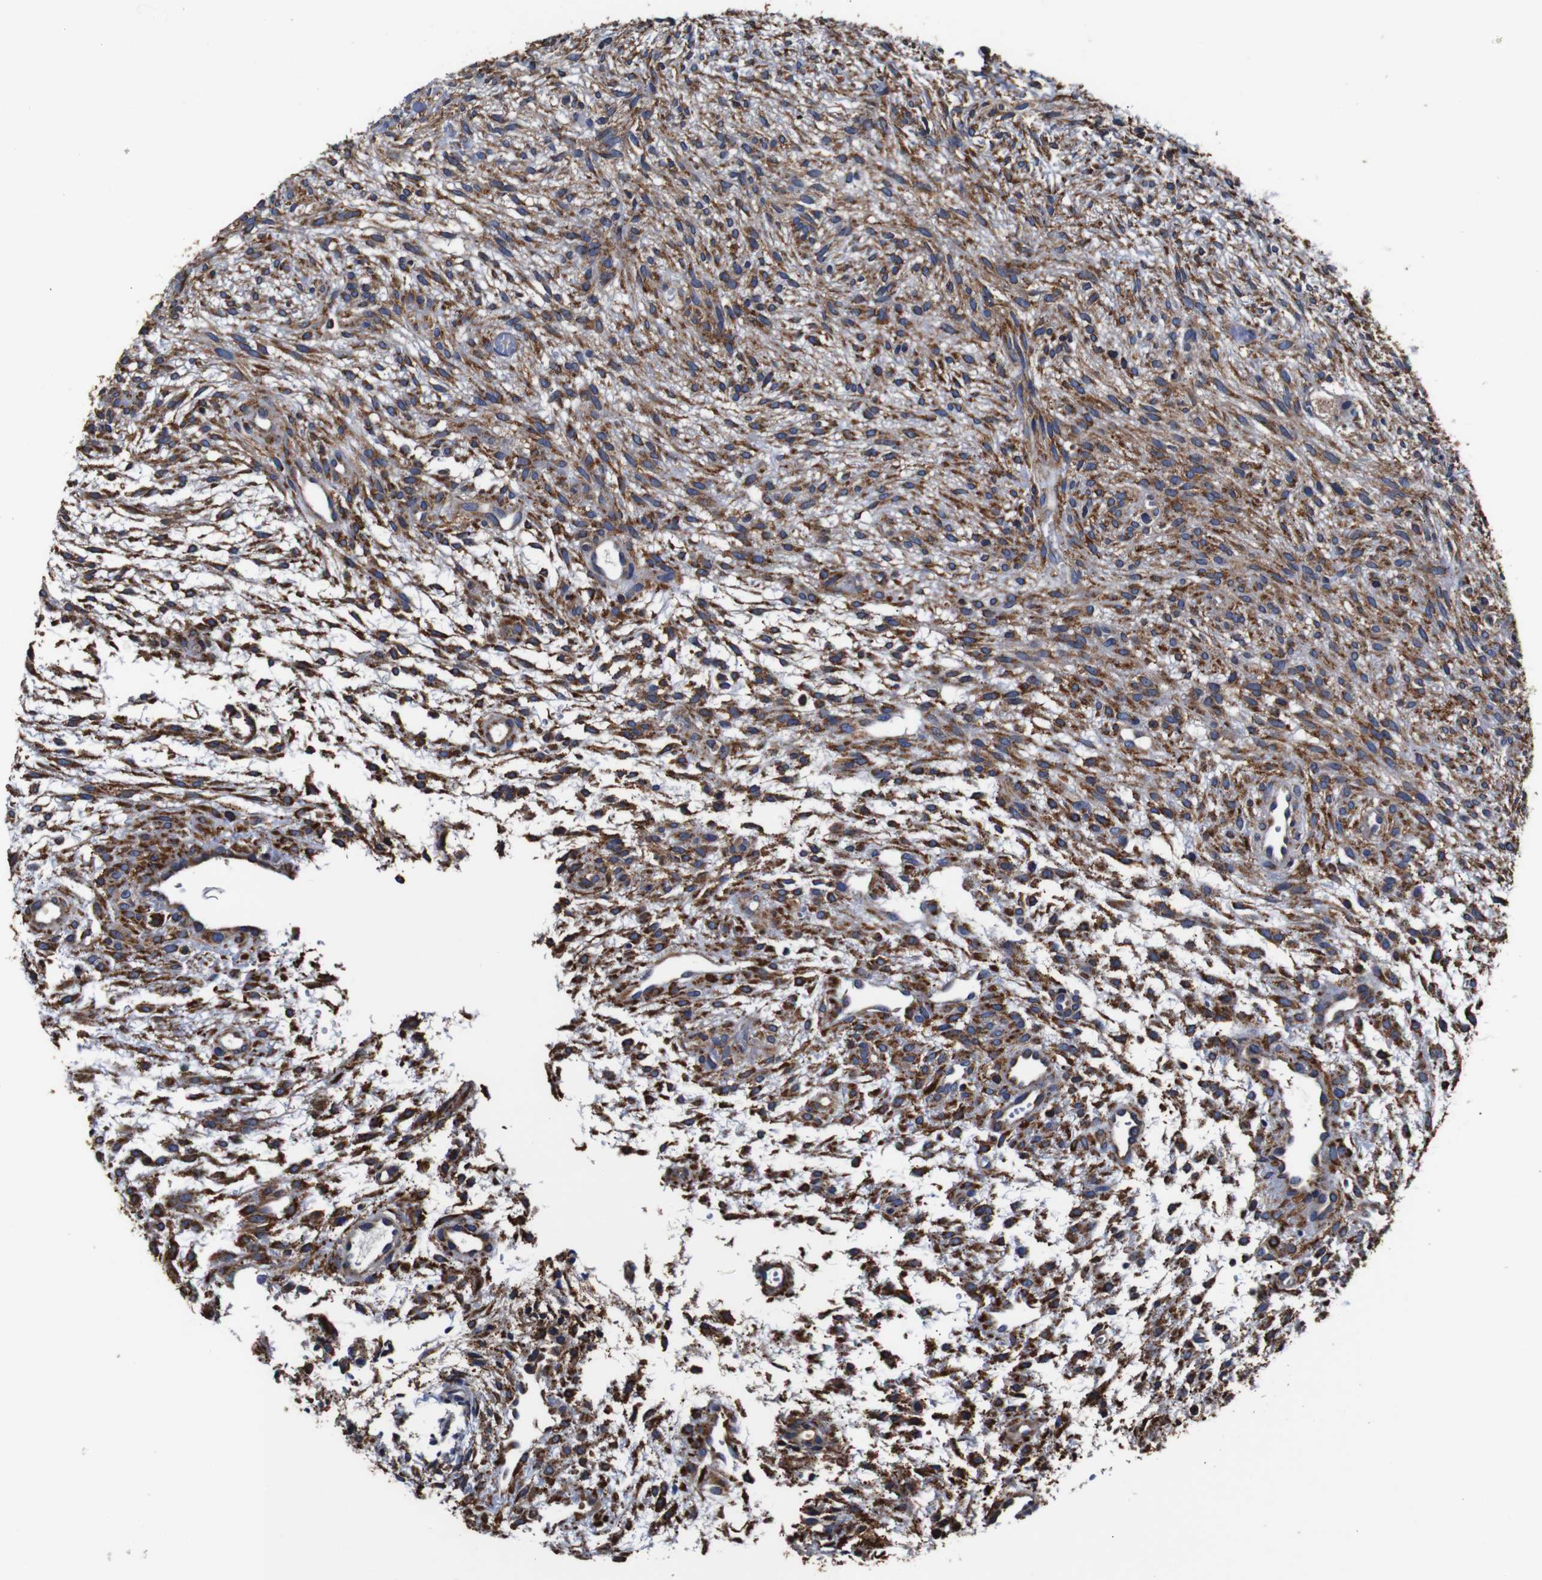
{"staining": {"intensity": "moderate", "quantity": "25%-75%", "location": "cytoplasmic/membranous"}, "tissue": "ovary", "cell_type": "Ovarian stroma cells", "image_type": "normal", "snomed": [{"axis": "morphology", "description": "Normal tissue, NOS"}, {"axis": "morphology", "description": "Cyst, NOS"}, {"axis": "topography", "description": "Ovary"}], "caption": "Immunohistochemical staining of normal ovary displays 25%-75% levels of moderate cytoplasmic/membranous protein positivity in about 25%-75% of ovarian stroma cells. (DAB (3,3'-diaminobenzidine) IHC with brightfield microscopy, high magnification).", "gene": "PPIB", "patient": {"sex": "female", "age": 18}}